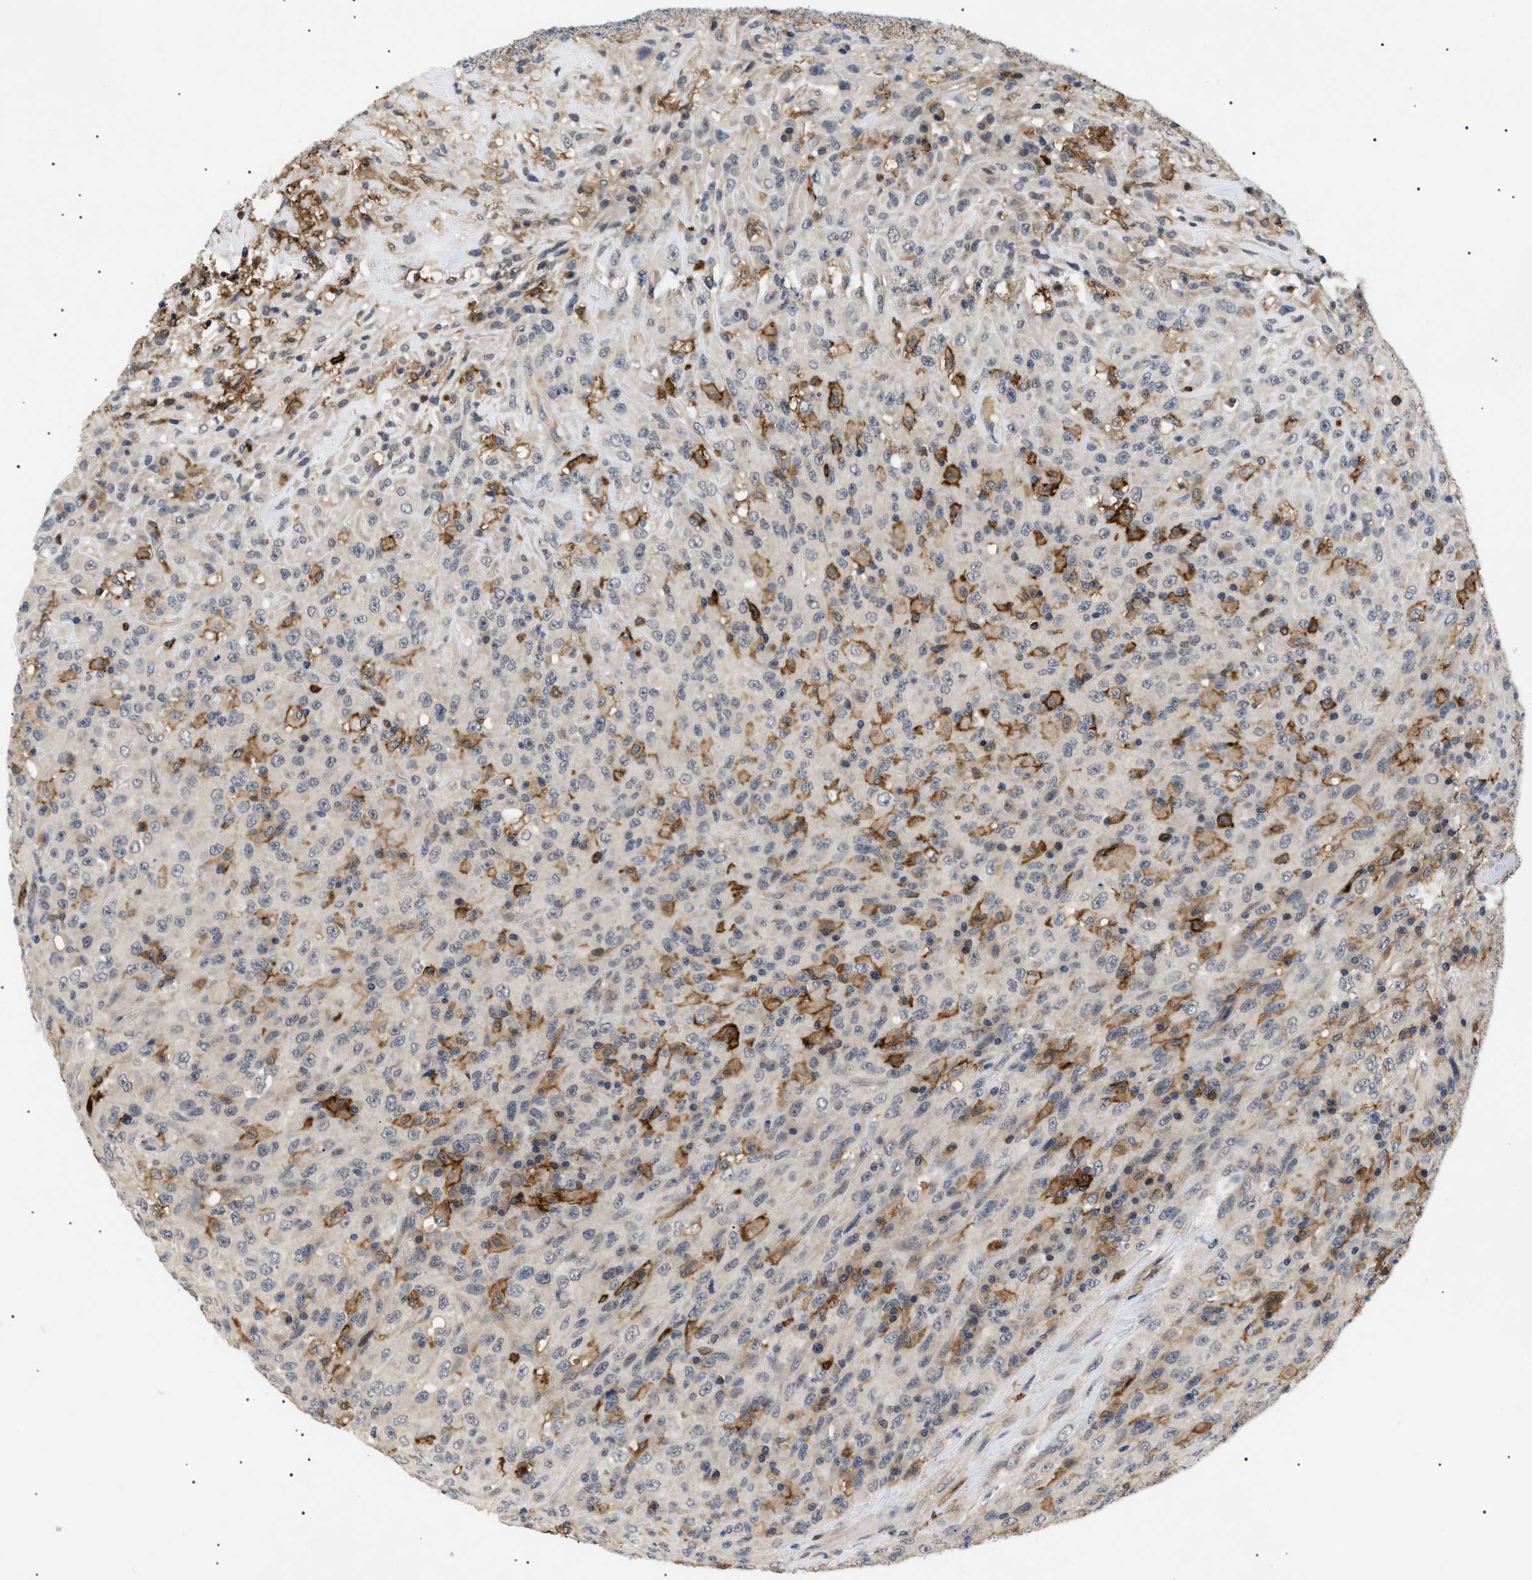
{"staining": {"intensity": "weak", "quantity": "<25%", "location": "cytoplasmic/membranous"}, "tissue": "urothelial cancer", "cell_type": "Tumor cells", "image_type": "cancer", "snomed": [{"axis": "morphology", "description": "Urothelial carcinoma, High grade"}, {"axis": "topography", "description": "Urinary bladder"}], "caption": "DAB (3,3'-diaminobenzidine) immunohistochemical staining of urothelial cancer demonstrates no significant staining in tumor cells. (Brightfield microscopy of DAB (3,3'-diaminobenzidine) immunohistochemistry (IHC) at high magnification).", "gene": "CD300A", "patient": {"sex": "male", "age": 66}}